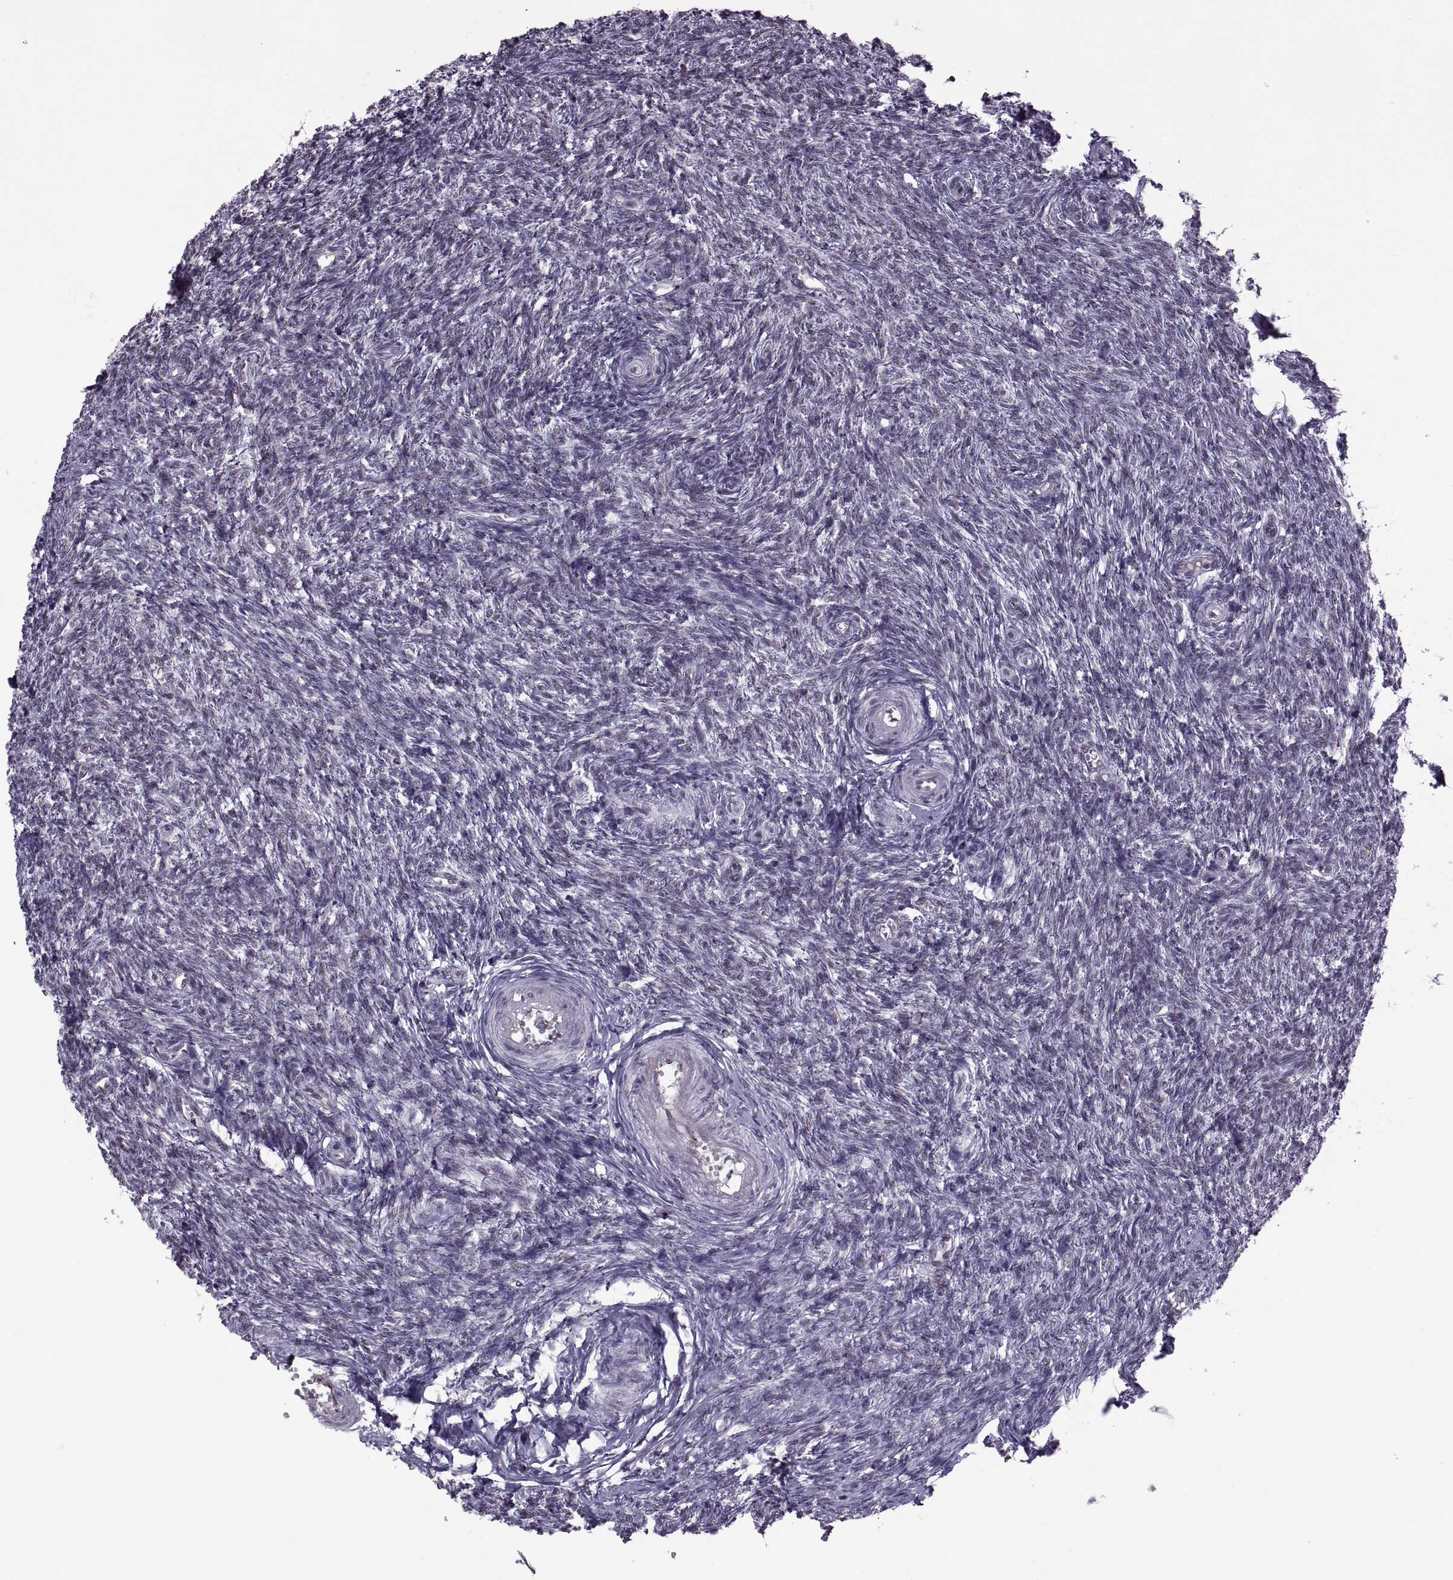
{"staining": {"intensity": "negative", "quantity": "none", "location": "none"}, "tissue": "ovary", "cell_type": "Follicle cells", "image_type": "normal", "snomed": [{"axis": "morphology", "description": "Normal tissue, NOS"}, {"axis": "topography", "description": "Ovary"}], "caption": "Protein analysis of normal ovary shows no significant expression in follicle cells.", "gene": "MAGEA4", "patient": {"sex": "female", "age": 43}}